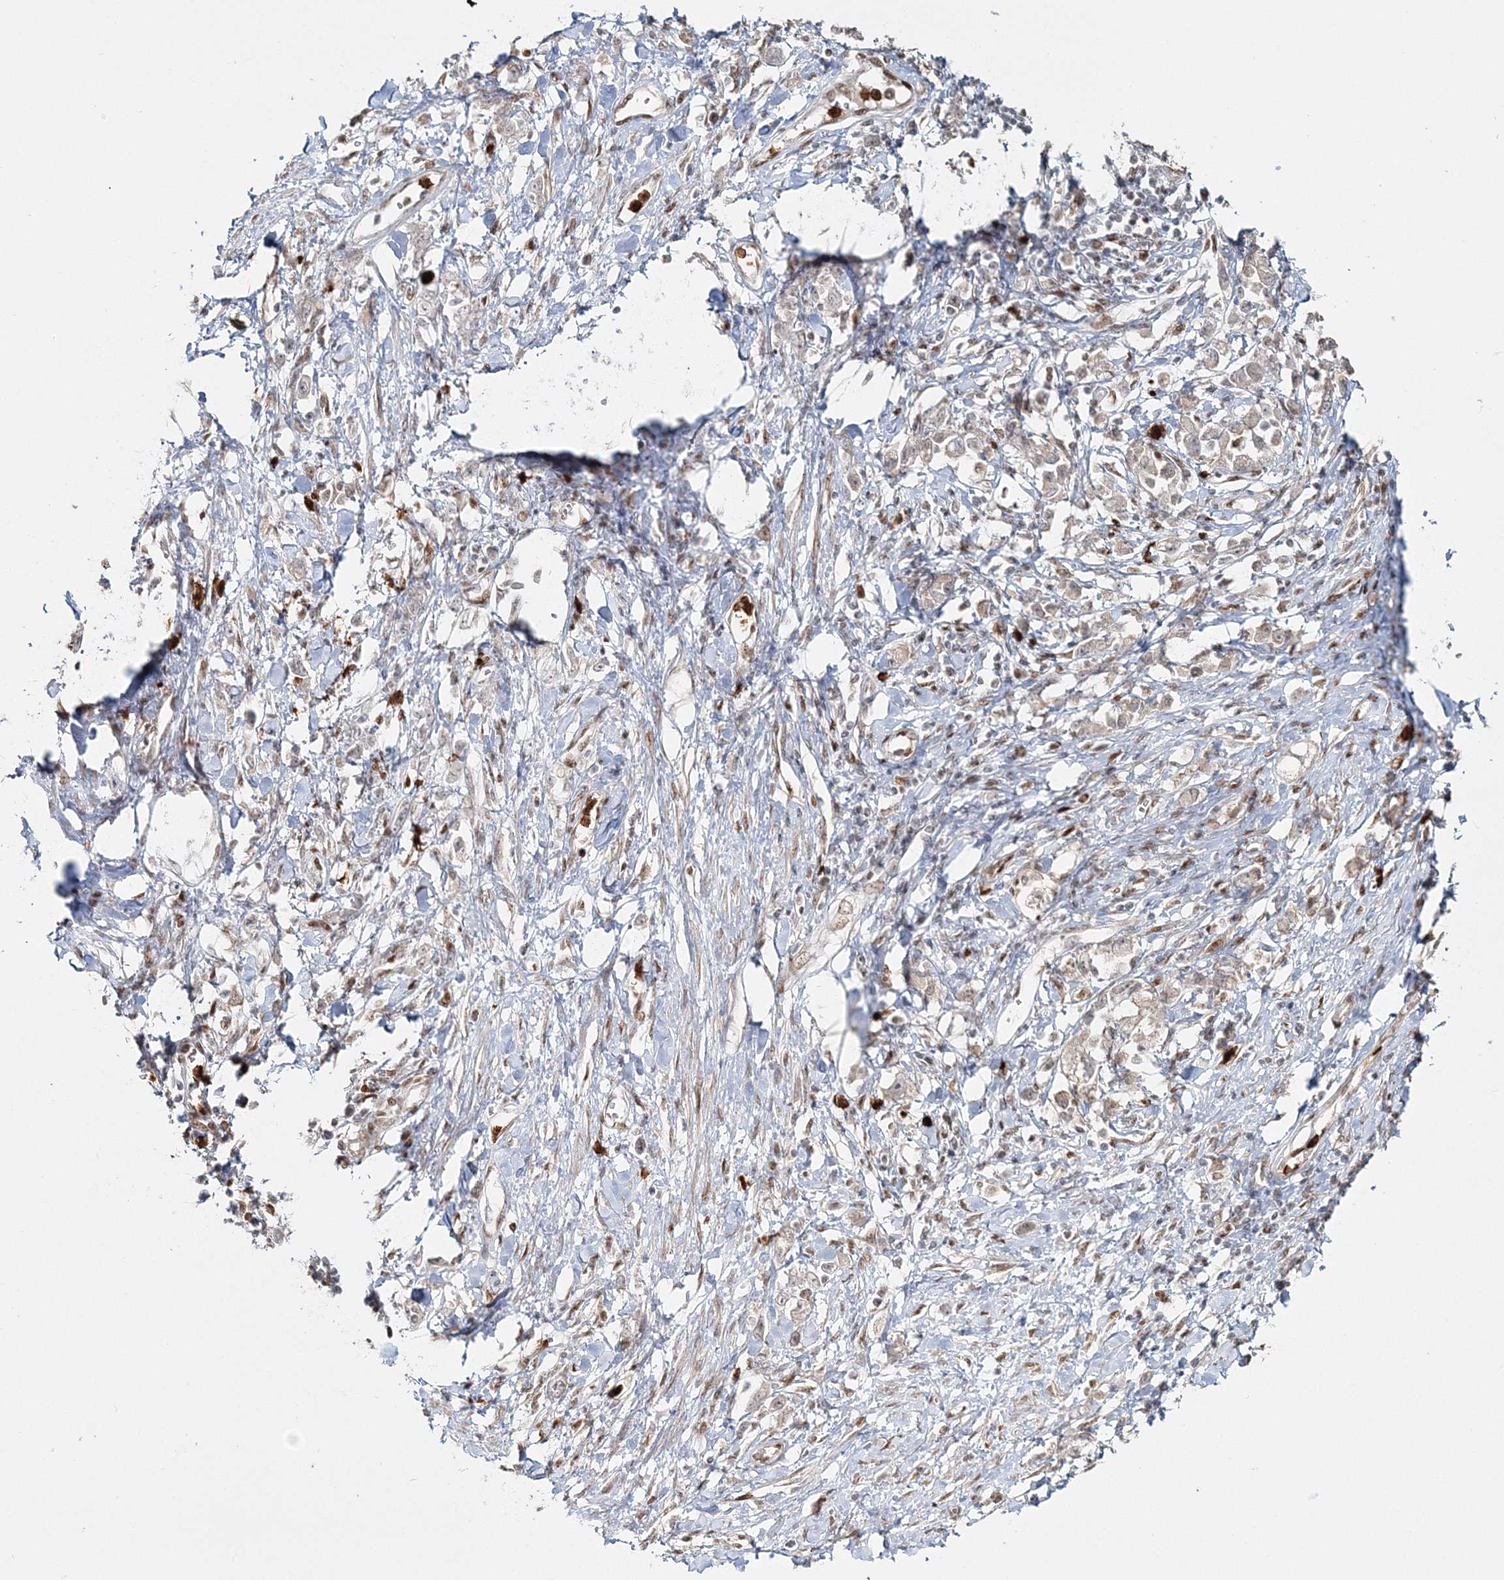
{"staining": {"intensity": "weak", "quantity": ">75%", "location": "cytoplasmic/membranous"}, "tissue": "stomach cancer", "cell_type": "Tumor cells", "image_type": "cancer", "snomed": [{"axis": "morphology", "description": "Adenocarcinoma, NOS"}, {"axis": "topography", "description": "Stomach"}], "caption": "Stomach cancer stained for a protein (brown) shows weak cytoplasmic/membranous positive expression in approximately >75% of tumor cells.", "gene": "QRICH1", "patient": {"sex": "female", "age": 76}}